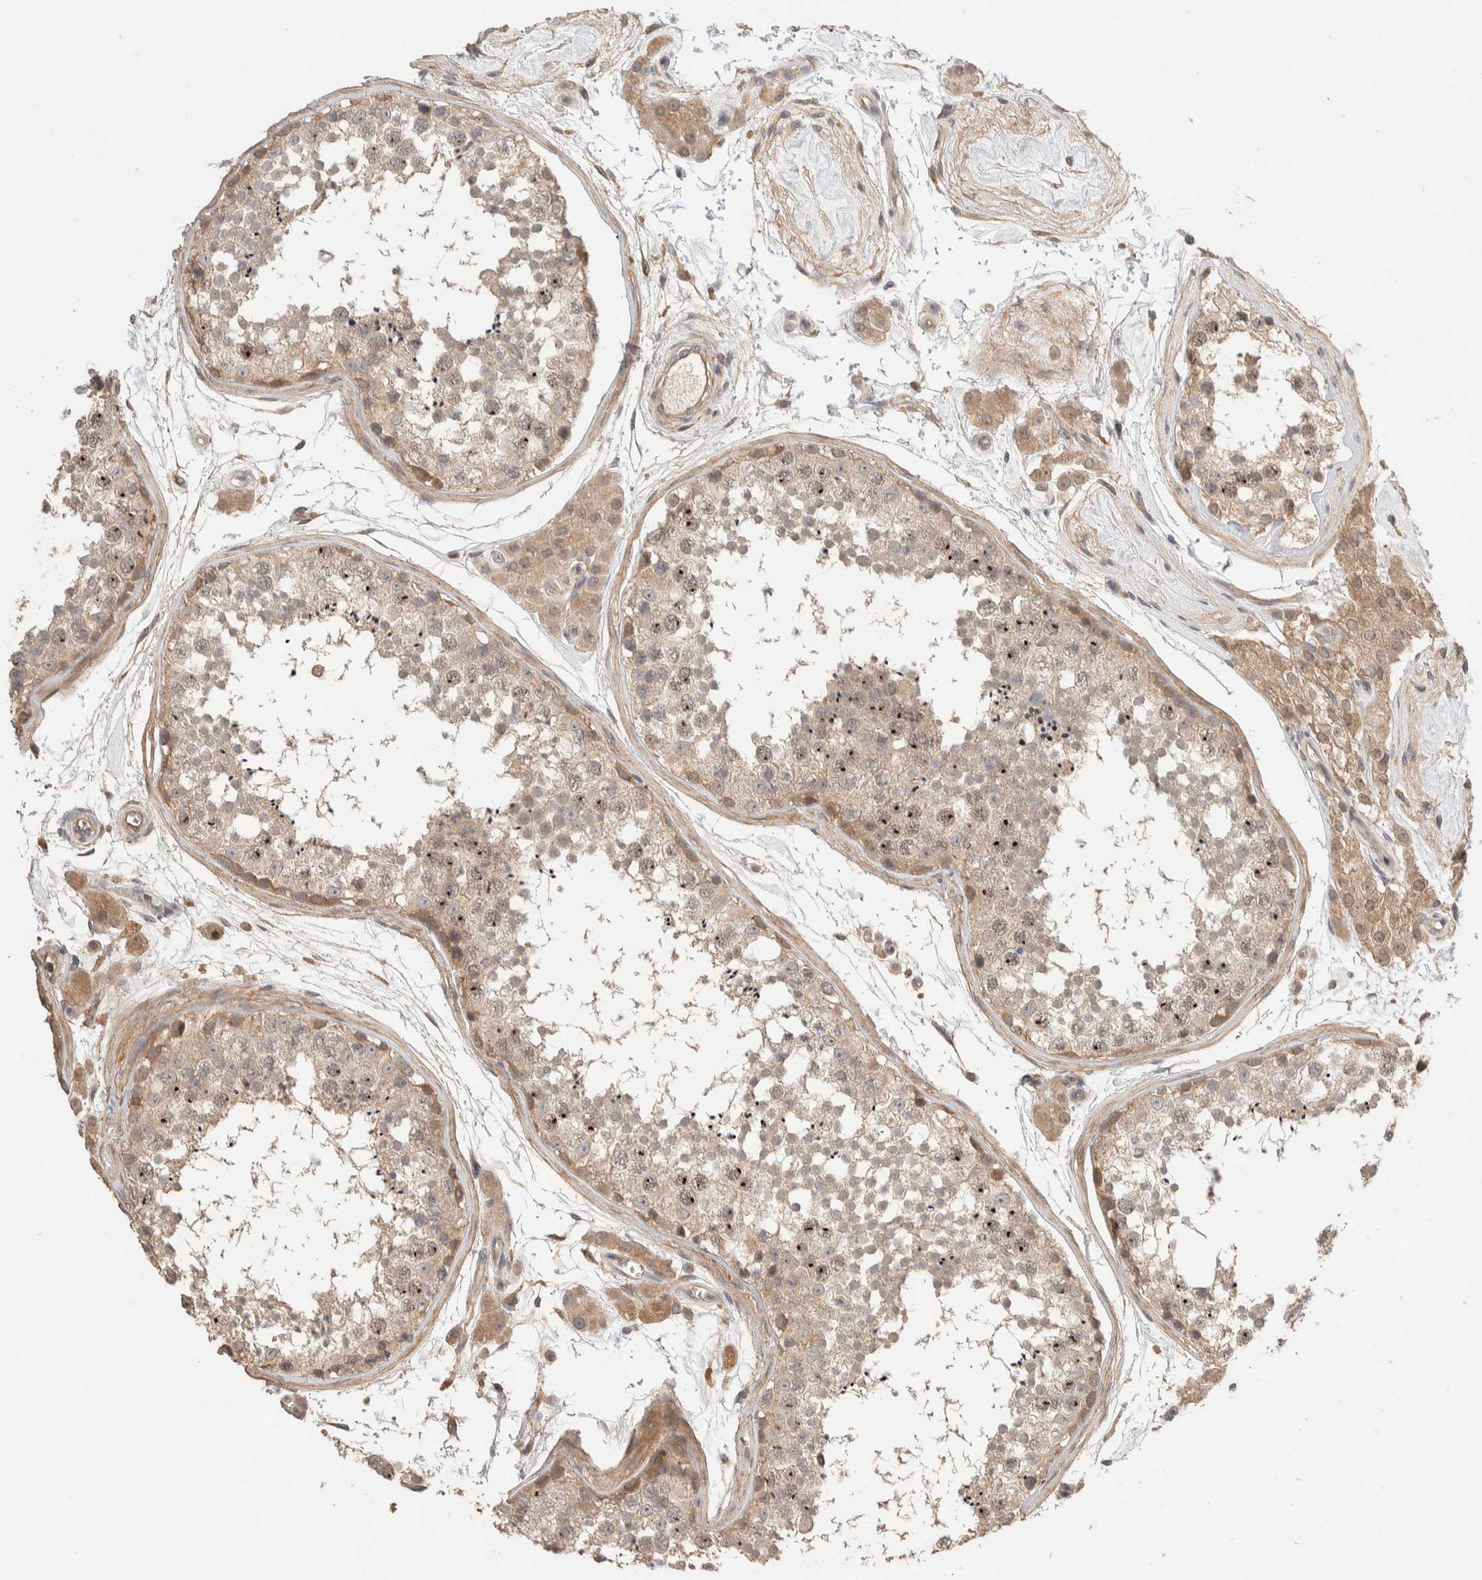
{"staining": {"intensity": "moderate", "quantity": ">75%", "location": "cytoplasmic/membranous,nuclear"}, "tissue": "testis", "cell_type": "Cells in seminiferous ducts", "image_type": "normal", "snomed": [{"axis": "morphology", "description": "Normal tissue, NOS"}, {"axis": "topography", "description": "Testis"}], "caption": "Immunohistochemical staining of unremarkable testis demonstrates medium levels of moderate cytoplasmic/membranous,nuclear positivity in about >75% of cells in seminiferous ducts. Using DAB (3,3'-diaminobenzidine) (brown) and hematoxylin (blue) stains, captured at high magnification using brightfield microscopy.", "gene": "WDR91", "patient": {"sex": "male", "age": 56}}